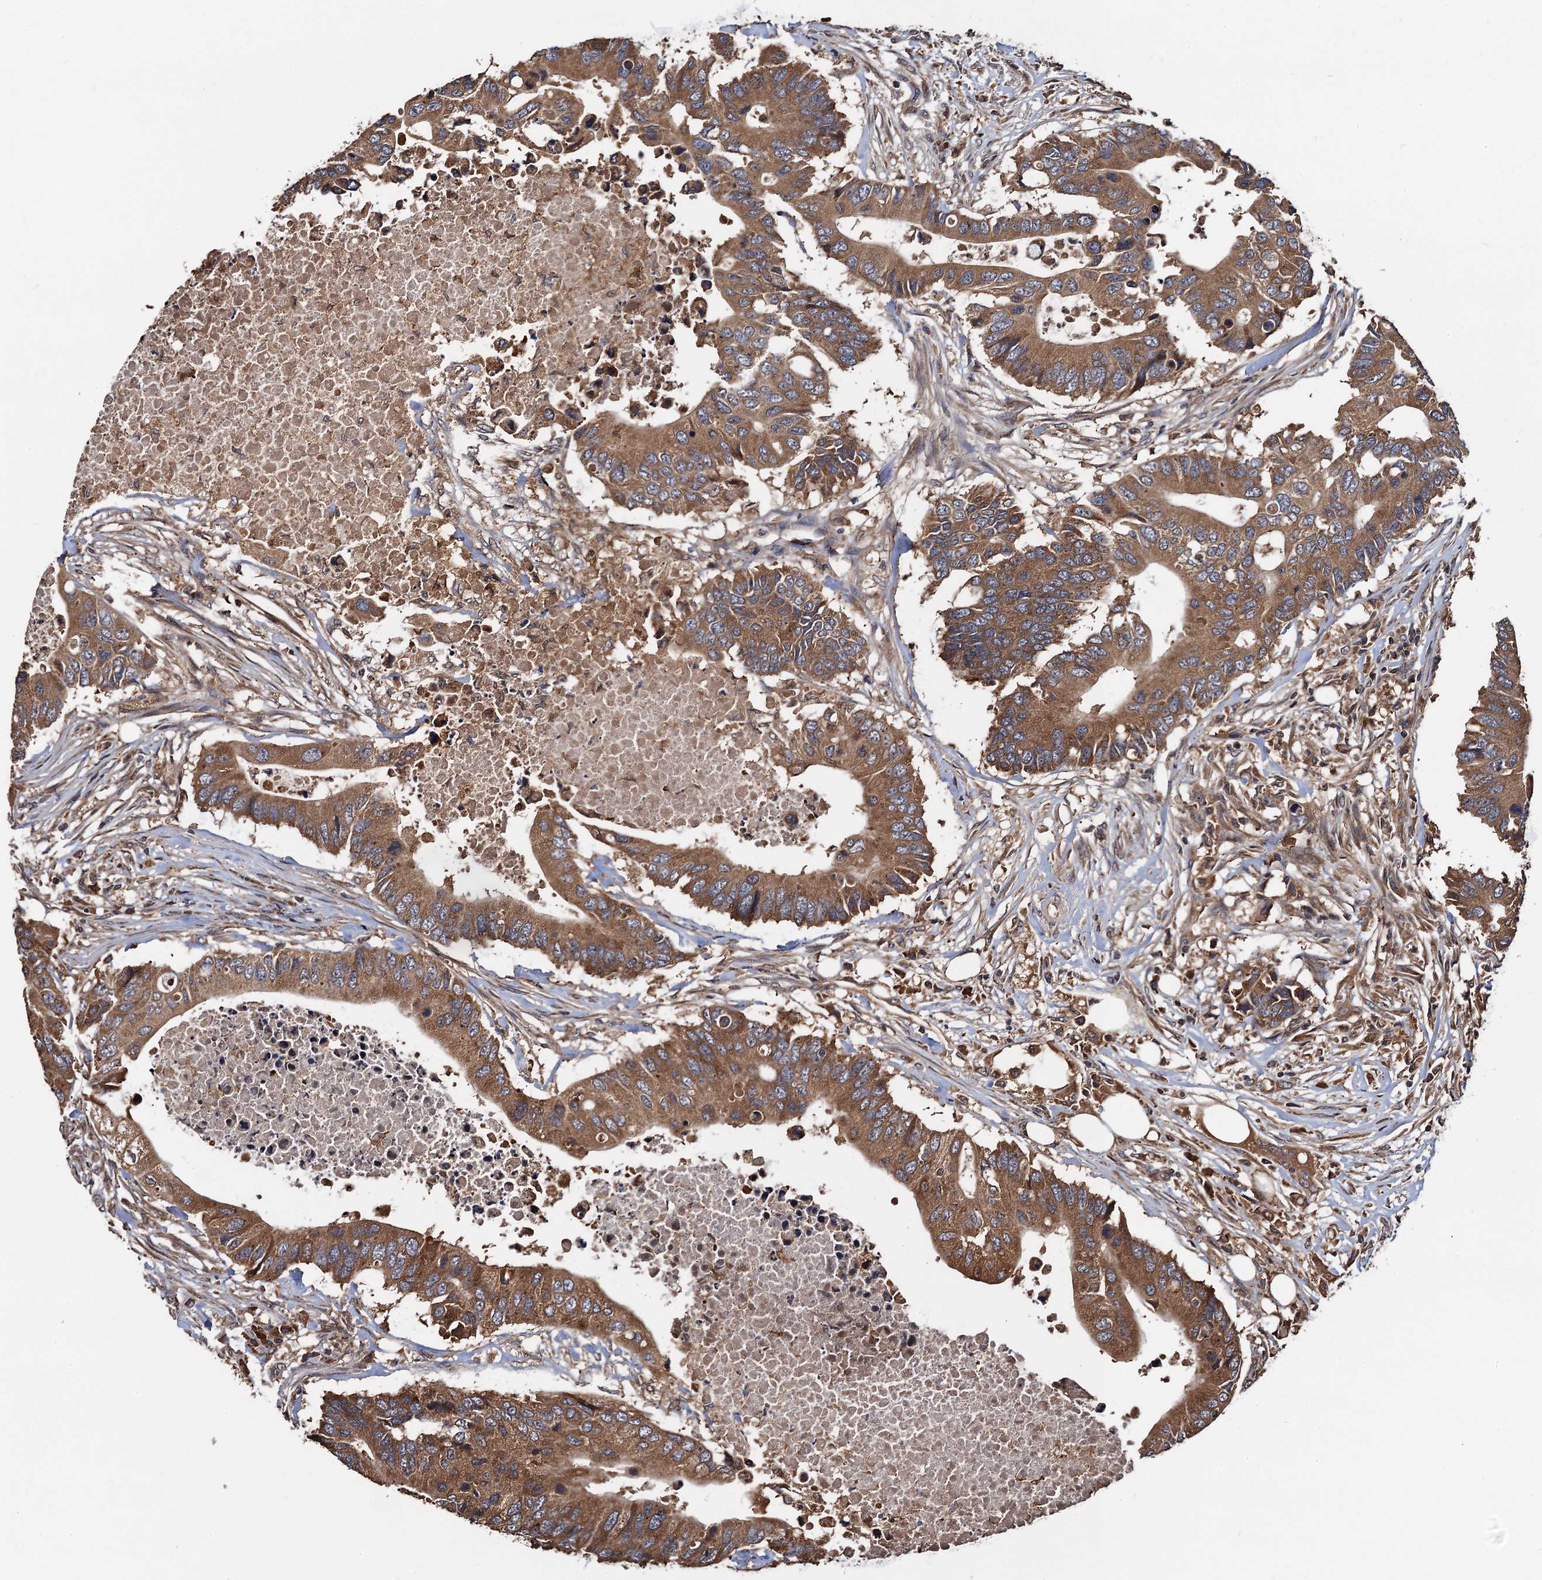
{"staining": {"intensity": "moderate", "quantity": ">75%", "location": "cytoplasmic/membranous"}, "tissue": "colorectal cancer", "cell_type": "Tumor cells", "image_type": "cancer", "snomed": [{"axis": "morphology", "description": "Adenocarcinoma, NOS"}, {"axis": "topography", "description": "Colon"}], "caption": "Brown immunohistochemical staining in adenocarcinoma (colorectal) shows moderate cytoplasmic/membranous positivity in about >75% of tumor cells. (Stains: DAB in brown, nuclei in blue, Microscopy: brightfield microscopy at high magnification).", "gene": "RGS11", "patient": {"sex": "male", "age": 71}}